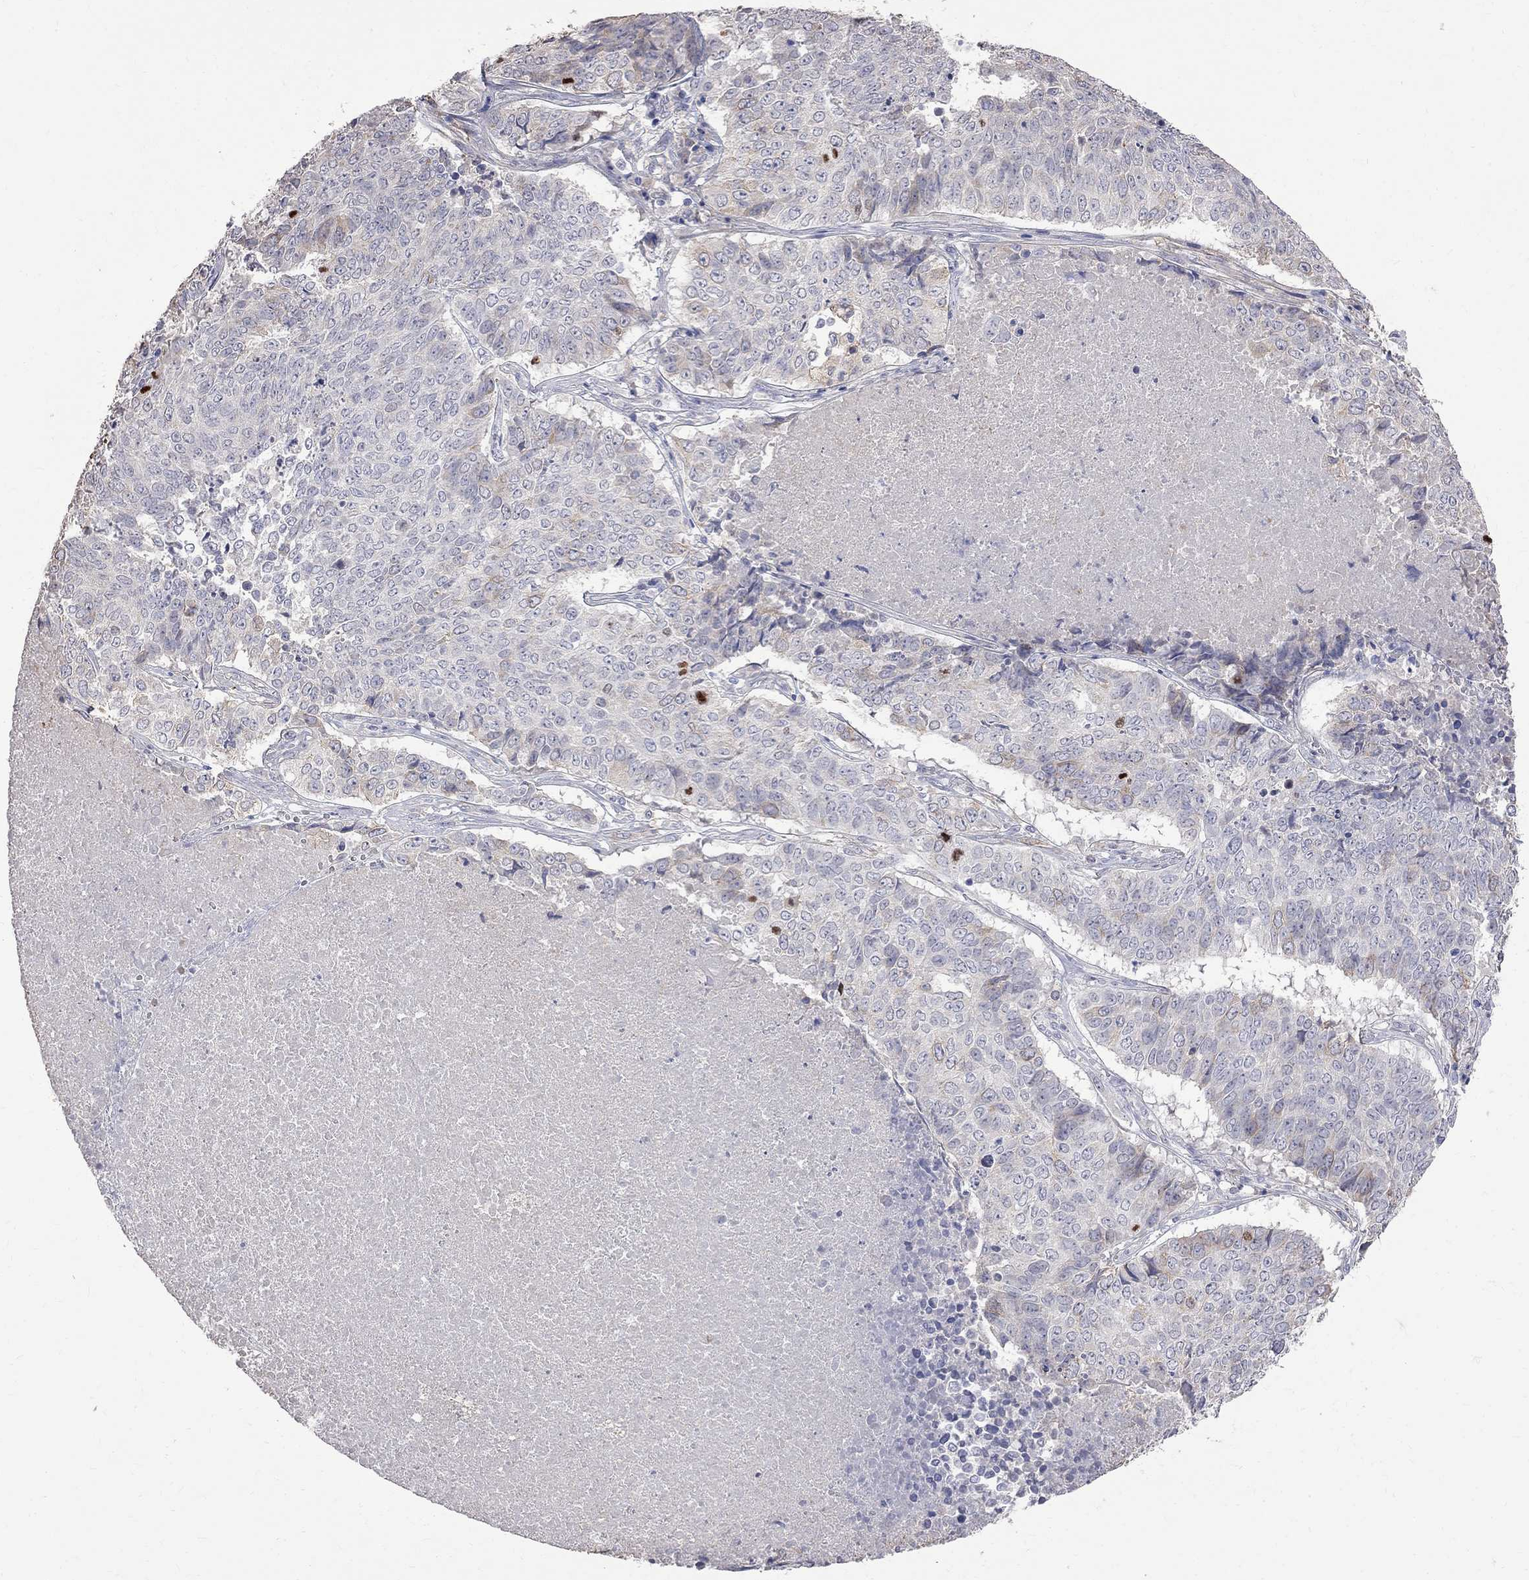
{"staining": {"intensity": "negative", "quantity": "none", "location": "none"}, "tissue": "lung cancer", "cell_type": "Tumor cells", "image_type": "cancer", "snomed": [{"axis": "morphology", "description": "Squamous cell carcinoma, NOS"}, {"axis": "topography", "description": "Lung"}], "caption": "DAB immunohistochemical staining of human lung squamous cell carcinoma displays no significant expression in tumor cells. (DAB (3,3'-diaminobenzidine) immunohistochemistry (IHC) with hematoxylin counter stain).", "gene": "CKAP2", "patient": {"sex": "male", "age": 64}}